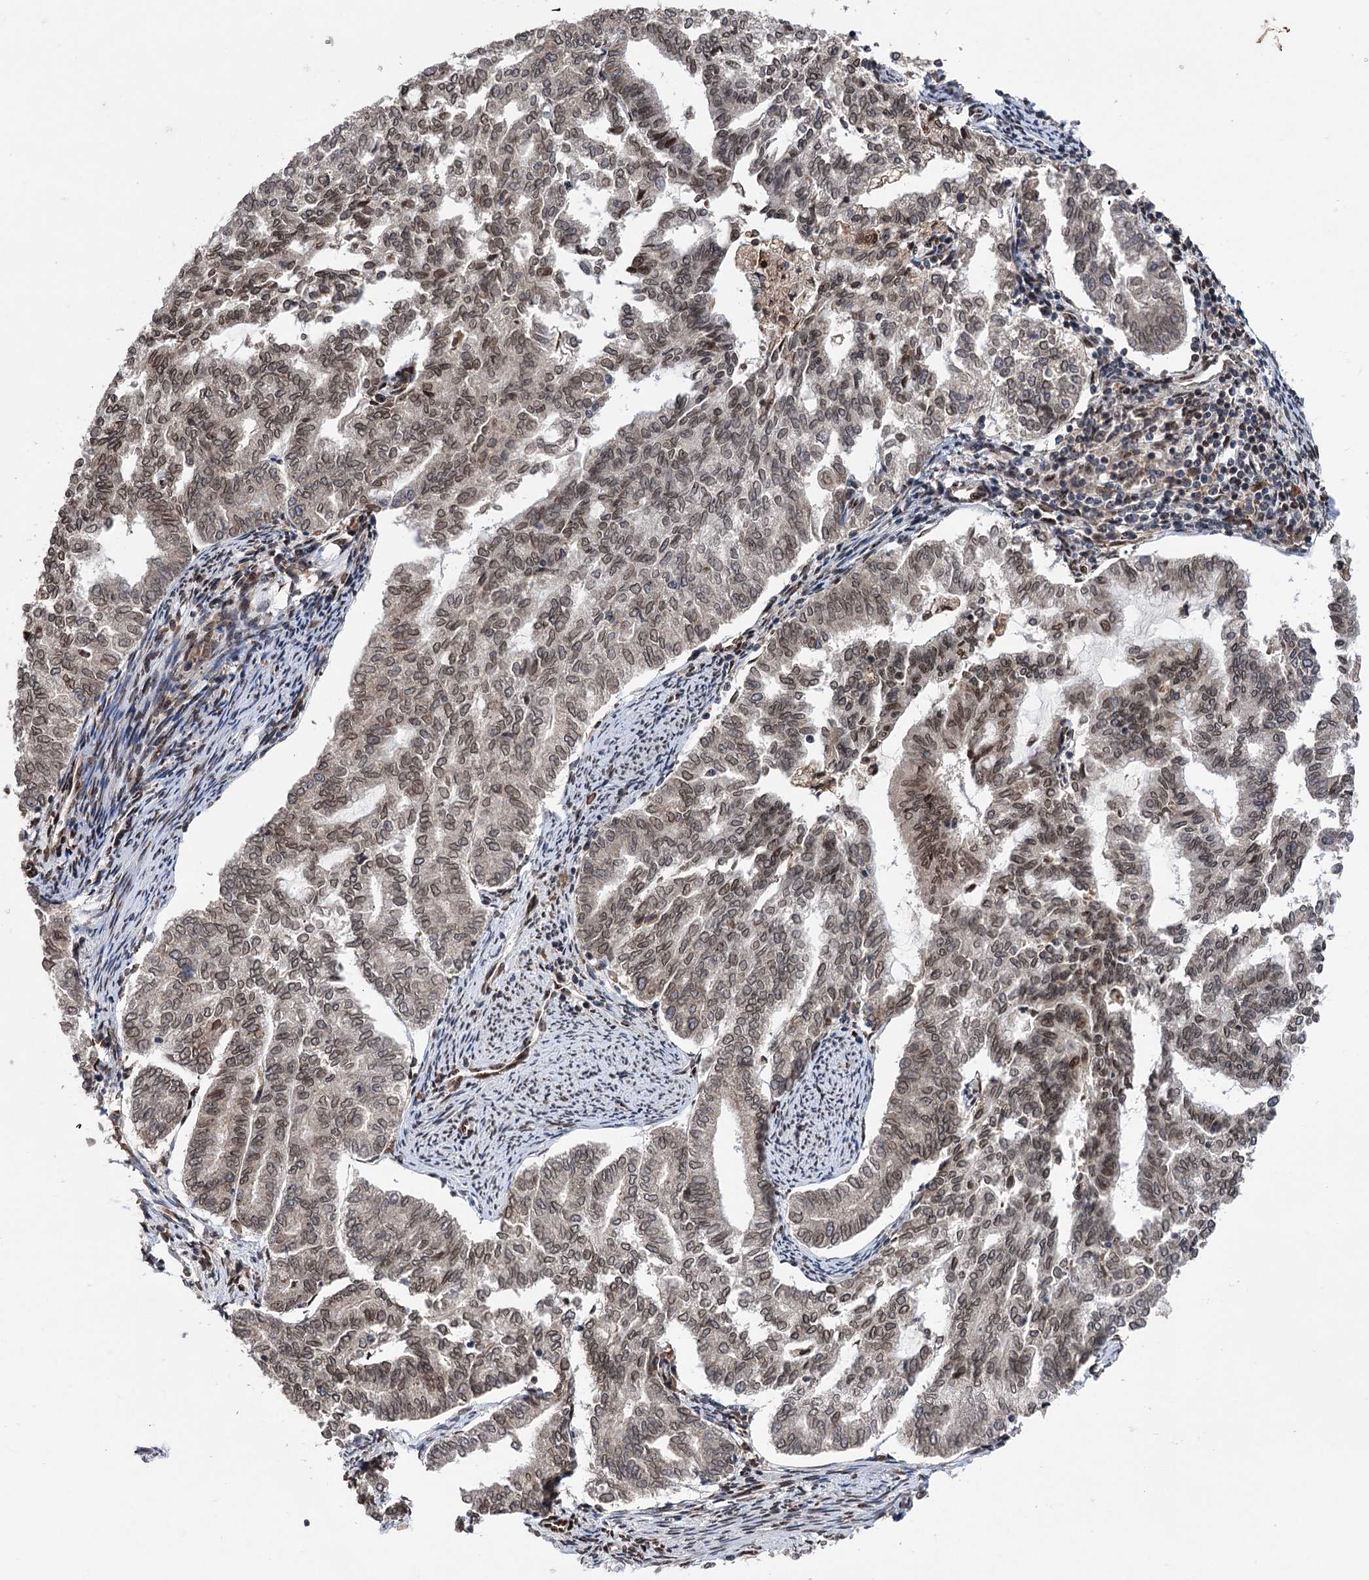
{"staining": {"intensity": "weak", "quantity": ">75%", "location": "nuclear"}, "tissue": "endometrial cancer", "cell_type": "Tumor cells", "image_type": "cancer", "snomed": [{"axis": "morphology", "description": "Adenocarcinoma, NOS"}, {"axis": "topography", "description": "Endometrium"}], "caption": "A micrograph of endometrial cancer (adenocarcinoma) stained for a protein displays weak nuclear brown staining in tumor cells.", "gene": "MESD", "patient": {"sex": "female", "age": 79}}